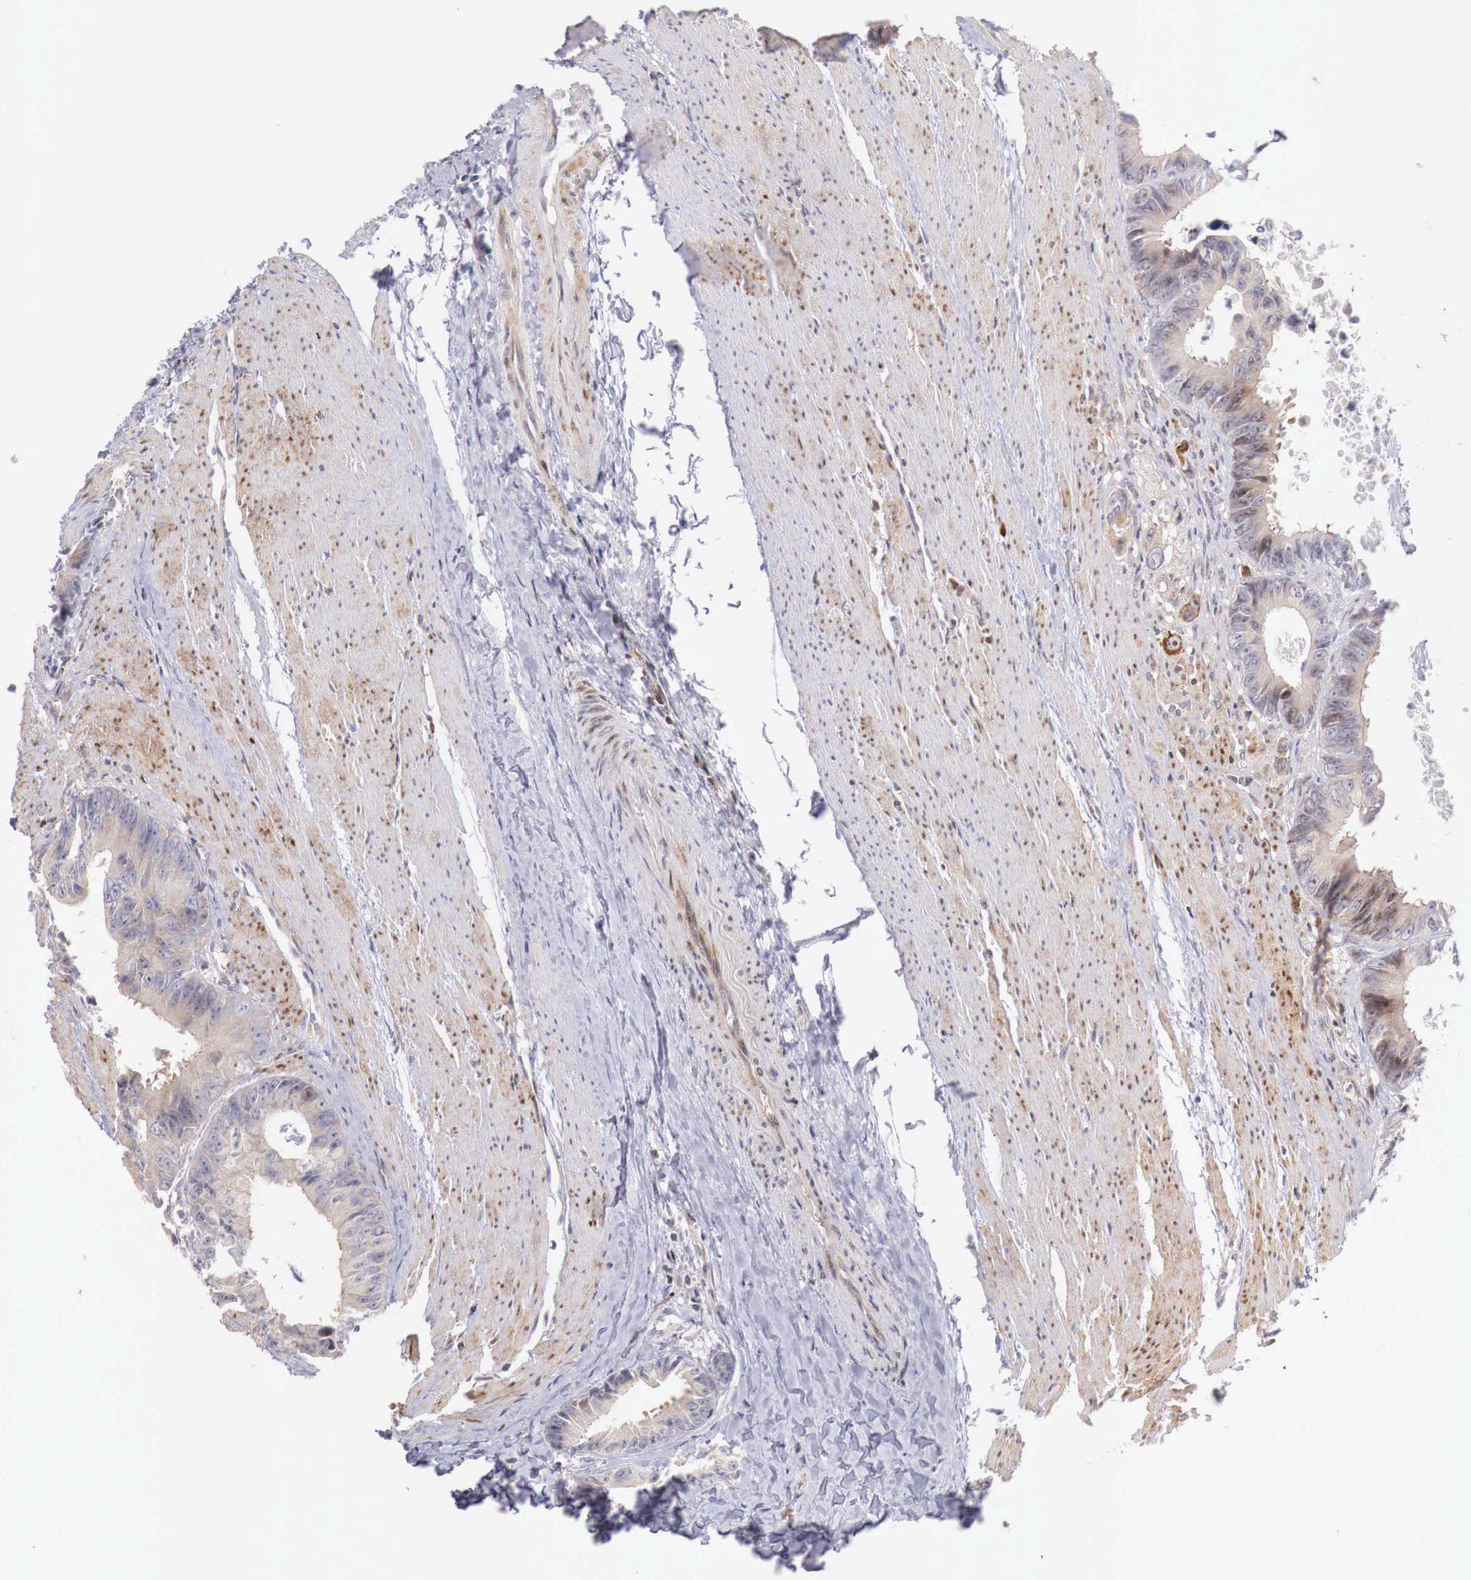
{"staining": {"intensity": "moderate", "quantity": "25%-75%", "location": "cytoplasmic/membranous"}, "tissue": "colorectal cancer", "cell_type": "Tumor cells", "image_type": "cancer", "snomed": [{"axis": "morphology", "description": "Adenocarcinoma, NOS"}, {"axis": "topography", "description": "Rectum"}], "caption": "Colorectal cancer stained for a protein exhibits moderate cytoplasmic/membranous positivity in tumor cells.", "gene": "CLCN5", "patient": {"sex": "female", "age": 98}}